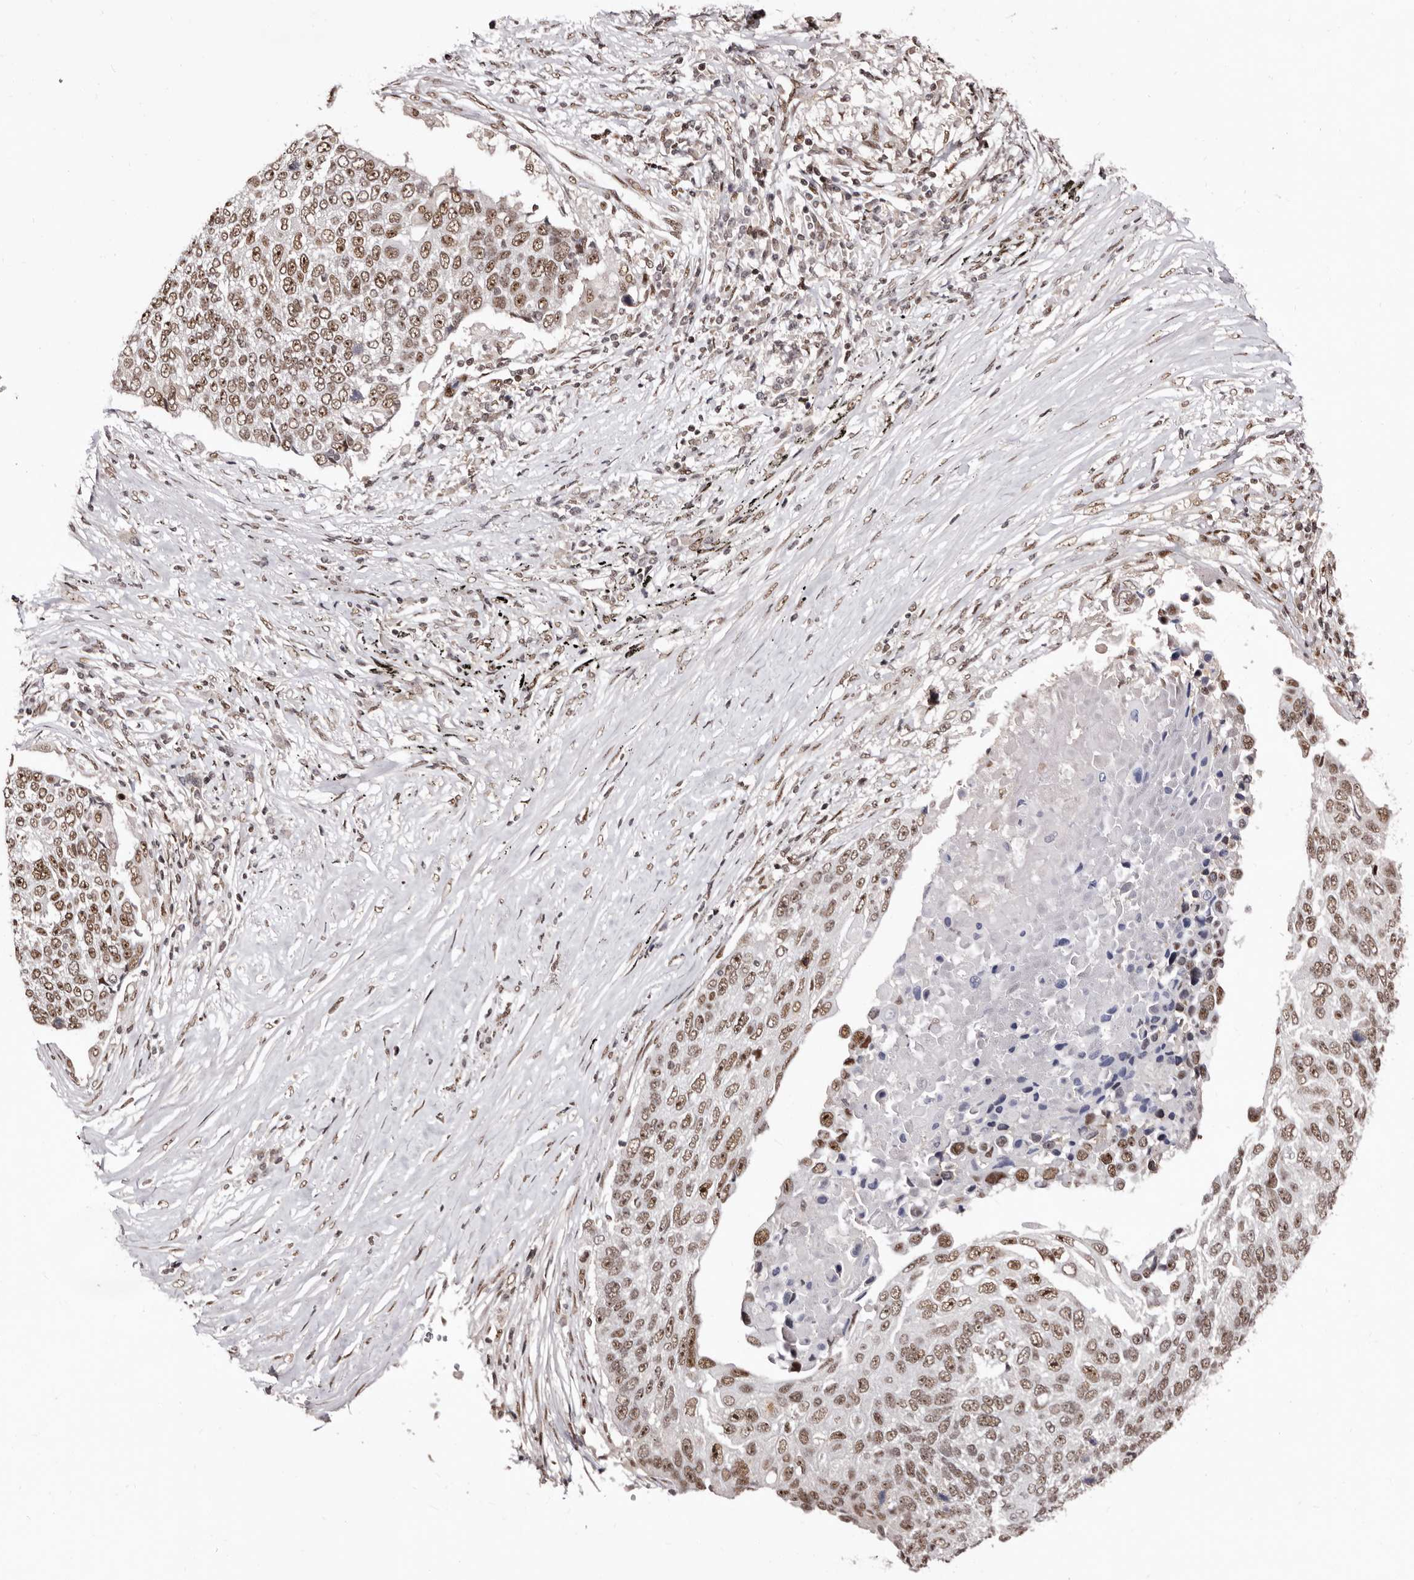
{"staining": {"intensity": "moderate", "quantity": ">75%", "location": "nuclear"}, "tissue": "lung cancer", "cell_type": "Tumor cells", "image_type": "cancer", "snomed": [{"axis": "morphology", "description": "Squamous cell carcinoma, NOS"}, {"axis": "topography", "description": "Lung"}], "caption": "Human lung cancer stained with a brown dye reveals moderate nuclear positive positivity in approximately >75% of tumor cells.", "gene": "ANAPC11", "patient": {"sex": "male", "age": 66}}